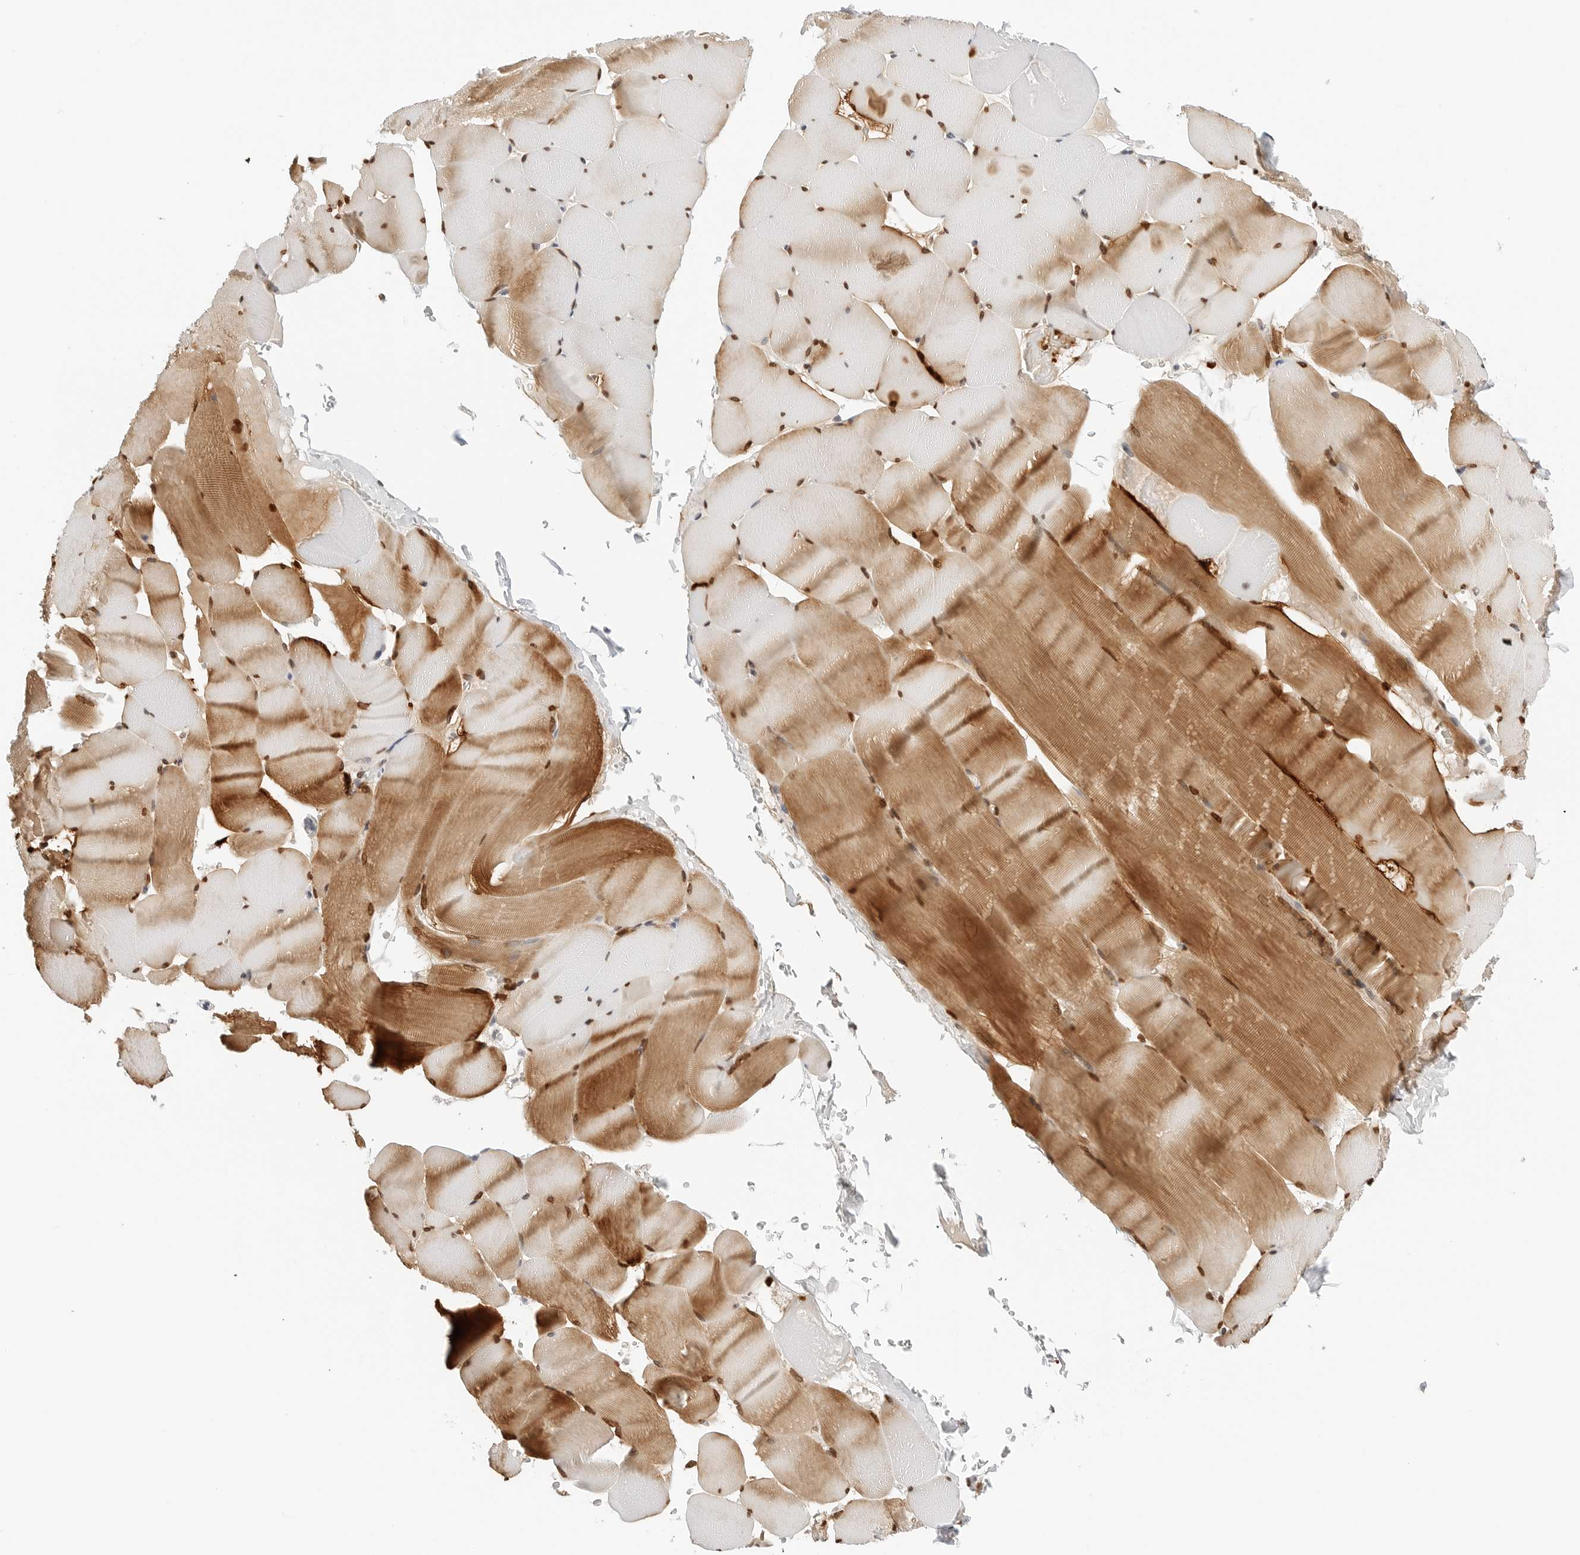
{"staining": {"intensity": "moderate", "quantity": ">75%", "location": "cytoplasmic/membranous,nuclear"}, "tissue": "skeletal muscle", "cell_type": "Myocytes", "image_type": "normal", "snomed": [{"axis": "morphology", "description": "Normal tissue, NOS"}, {"axis": "topography", "description": "Skeletal muscle"}], "caption": "This is a photomicrograph of immunohistochemistry staining of benign skeletal muscle, which shows moderate positivity in the cytoplasmic/membranous,nuclear of myocytes.", "gene": "SPIDR", "patient": {"sex": "male", "age": 62}}